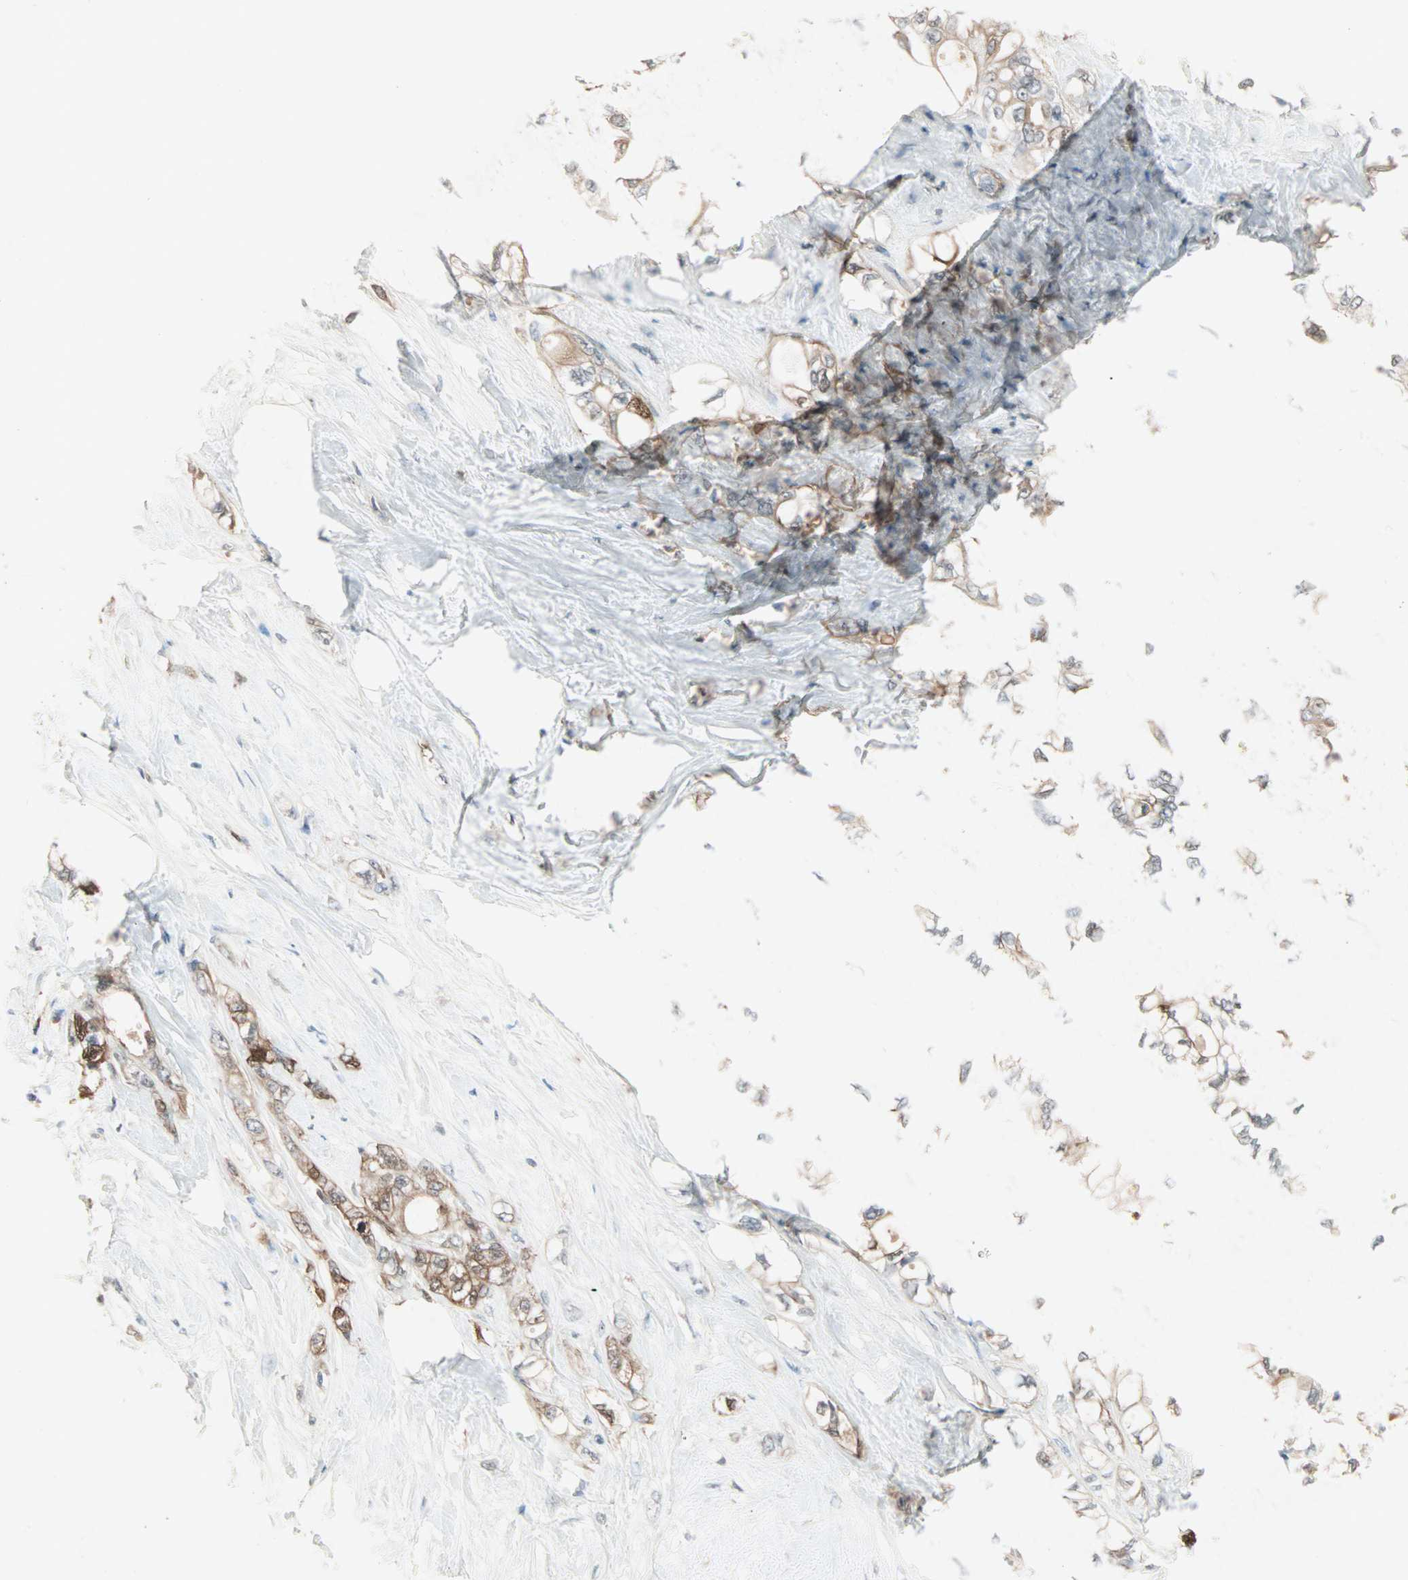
{"staining": {"intensity": "moderate", "quantity": "25%-75%", "location": "cytoplasmic/membranous"}, "tissue": "pancreatic cancer", "cell_type": "Tumor cells", "image_type": "cancer", "snomed": [{"axis": "morphology", "description": "Adenocarcinoma, NOS"}, {"axis": "topography", "description": "Pancreas"}], "caption": "An image of pancreatic cancer stained for a protein demonstrates moderate cytoplasmic/membranous brown staining in tumor cells. (DAB IHC, brown staining for protein, blue staining for nuclei).", "gene": "RTL6", "patient": {"sex": "male", "age": 70}}